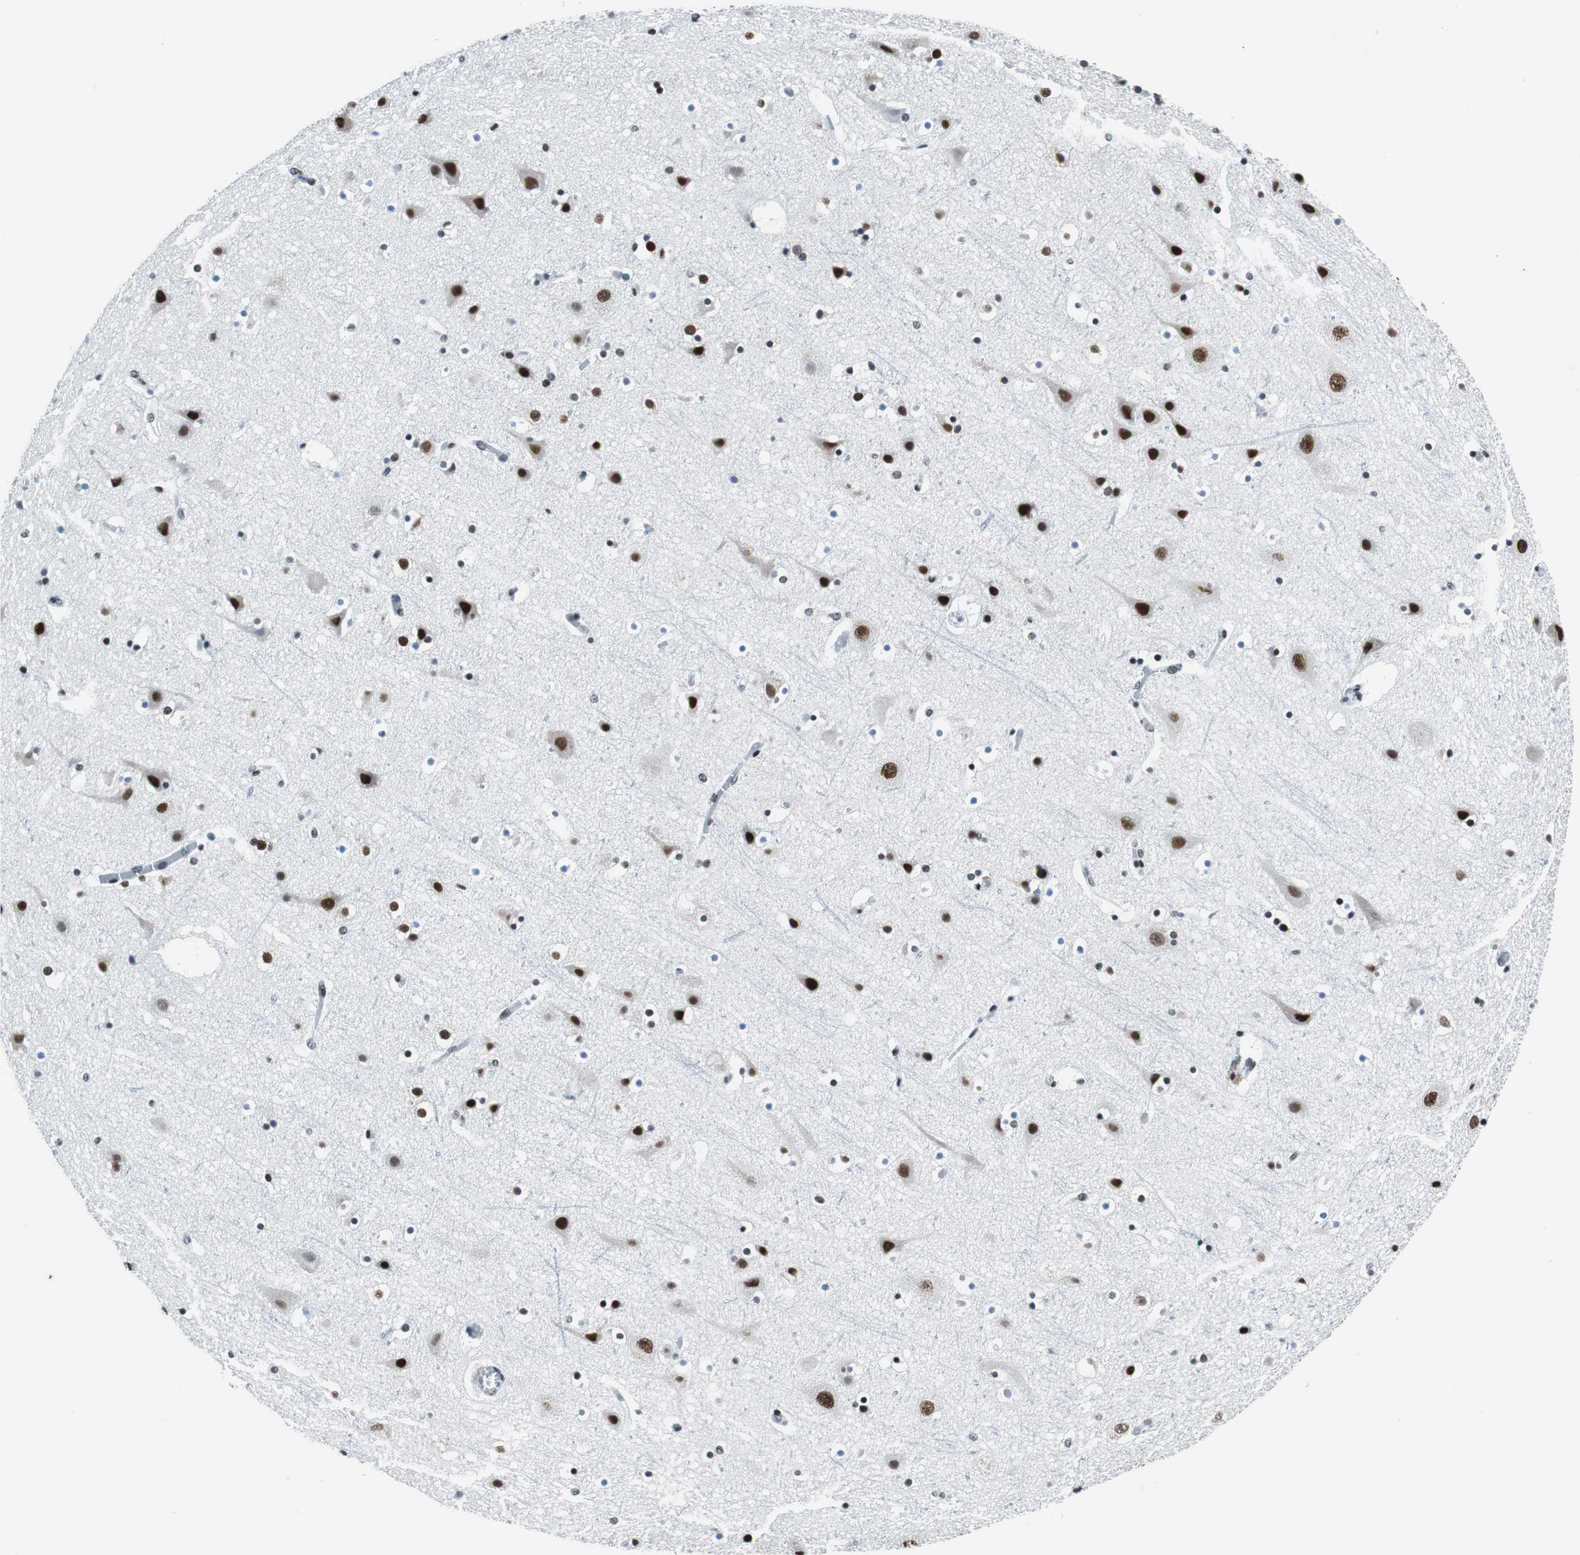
{"staining": {"intensity": "moderate", "quantity": ">75%", "location": "nuclear"}, "tissue": "cerebral cortex", "cell_type": "Endothelial cells", "image_type": "normal", "snomed": [{"axis": "morphology", "description": "Normal tissue, NOS"}, {"axis": "topography", "description": "Cerebral cortex"}], "caption": "A micrograph of cerebral cortex stained for a protein reveals moderate nuclear brown staining in endothelial cells.", "gene": "HDAC3", "patient": {"sex": "male", "age": 45}}